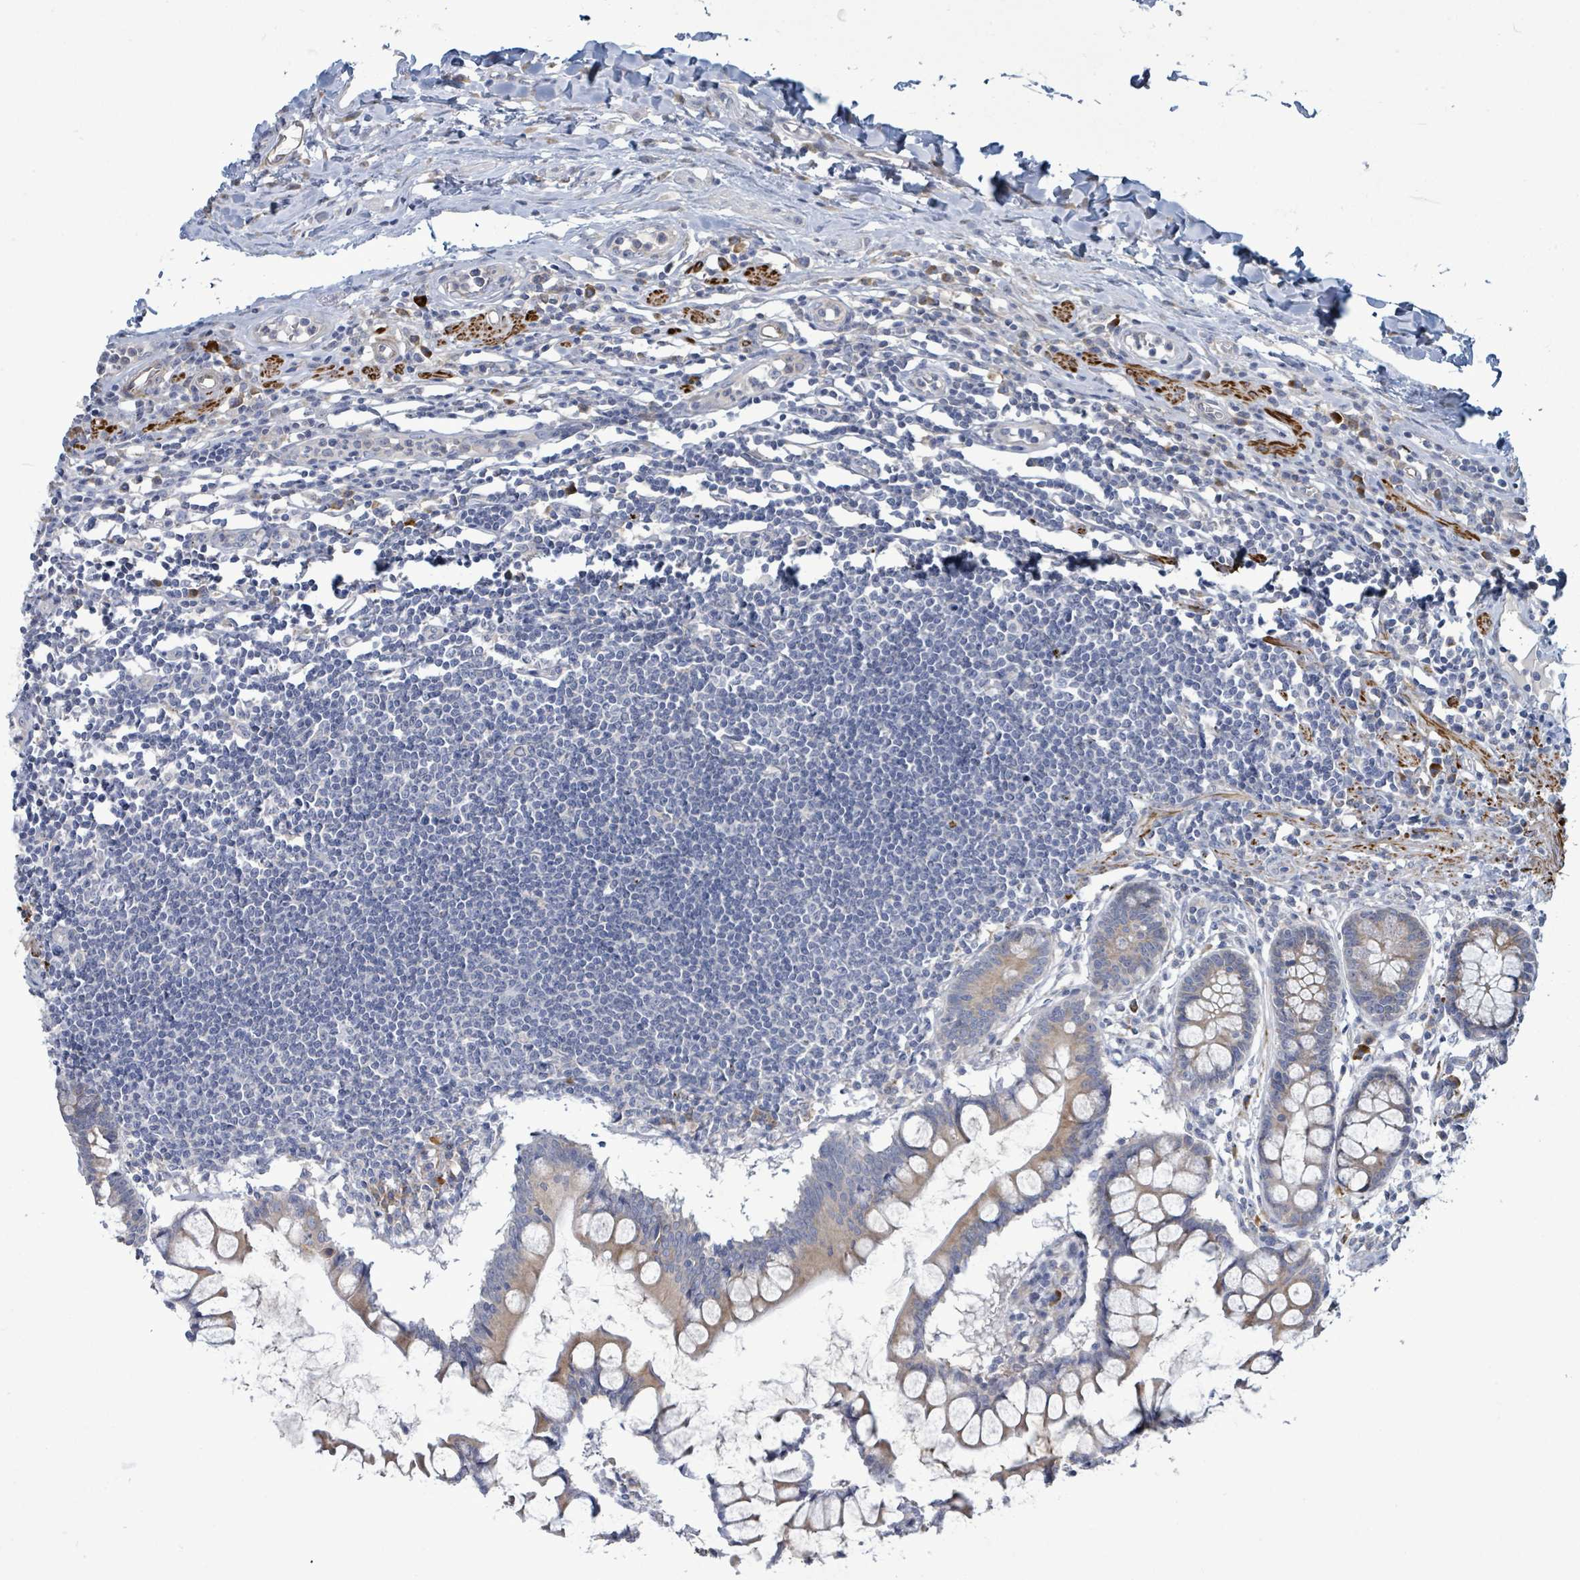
{"staining": {"intensity": "moderate", "quantity": "25%-75%", "location": "cytoplasmic/membranous"}, "tissue": "colon", "cell_type": "Endothelial cells", "image_type": "normal", "snomed": [{"axis": "morphology", "description": "Normal tissue, NOS"}, {"axis": "morphology", "description": "Adenocarcinoma, NOS"}, {"axis": "topography", "description": "Colon"}], "caption": "Protein positivity by immunohistochemistry (IHC) reveals moderate cytoplasmic/membranous staining in about 25%-75% of endothelial cells in benign colon. The protein is stained brown, and the nuclei are stained in blue (DAB (3,3'-diaminobenzidine) IHC with brightfield microscopy, high magnification).", "gene": "SIRPB1", "patient": {"sex": "female", "age": 55}}